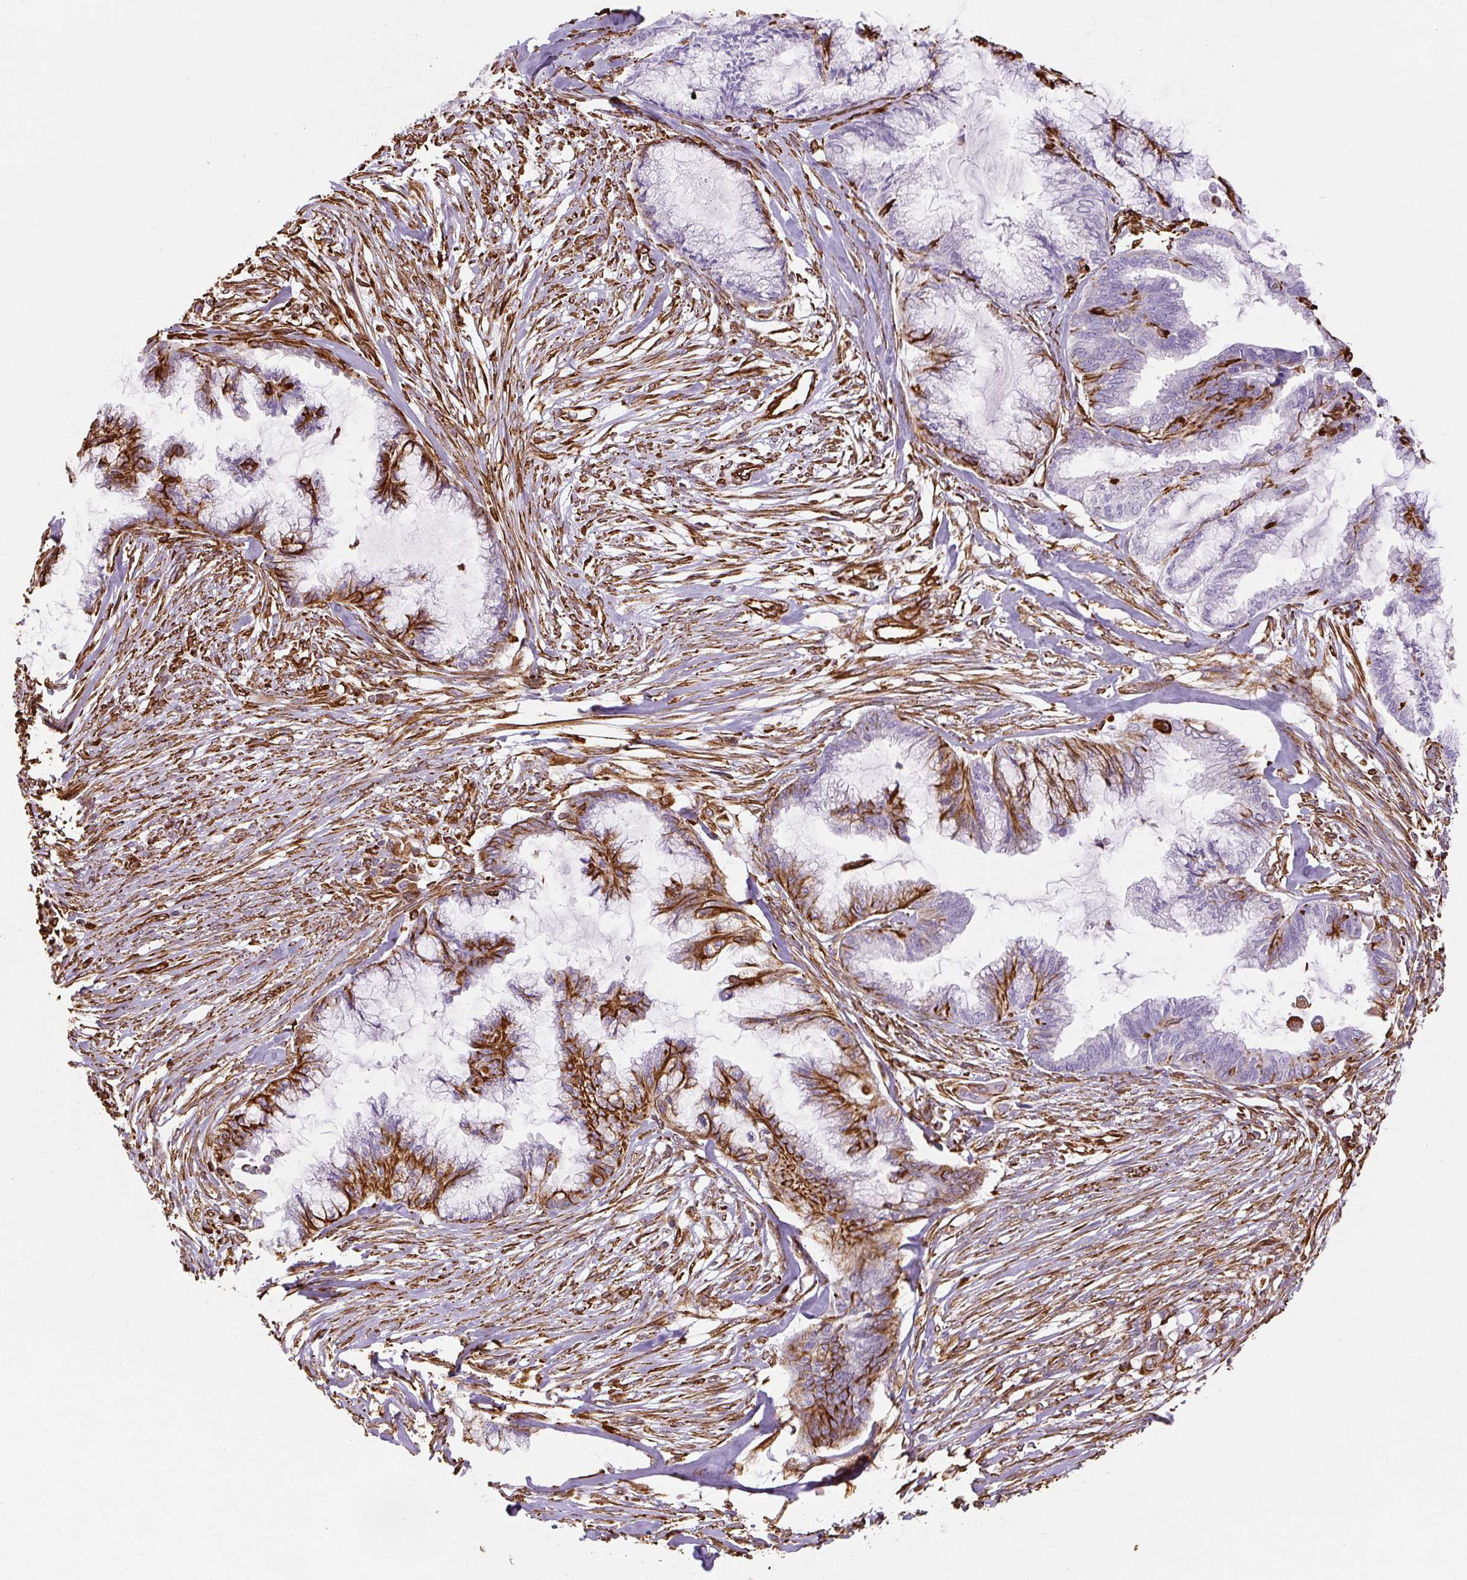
{"staining": {"intensity": "strong", "quantity": "25%-75%", "location": "cytoplasmic/membranous"}, "tissue": "endometrial cancer", "cell_type": "Tumor cells", "image_type": "cancer", "snomed": [{"axis": "morphology", "description": "Adenocarcinoma, NOS"}, {"axis": "topography", "description": "Endometrium"}], "caption": "This is an image of IHC staining of endometrial adenocarcinoma, which shows strong staining in the cytoplasmic/membranous of tumor cells.", "gene": "VIM", "patient": {"sex": "female", "age": 86}}